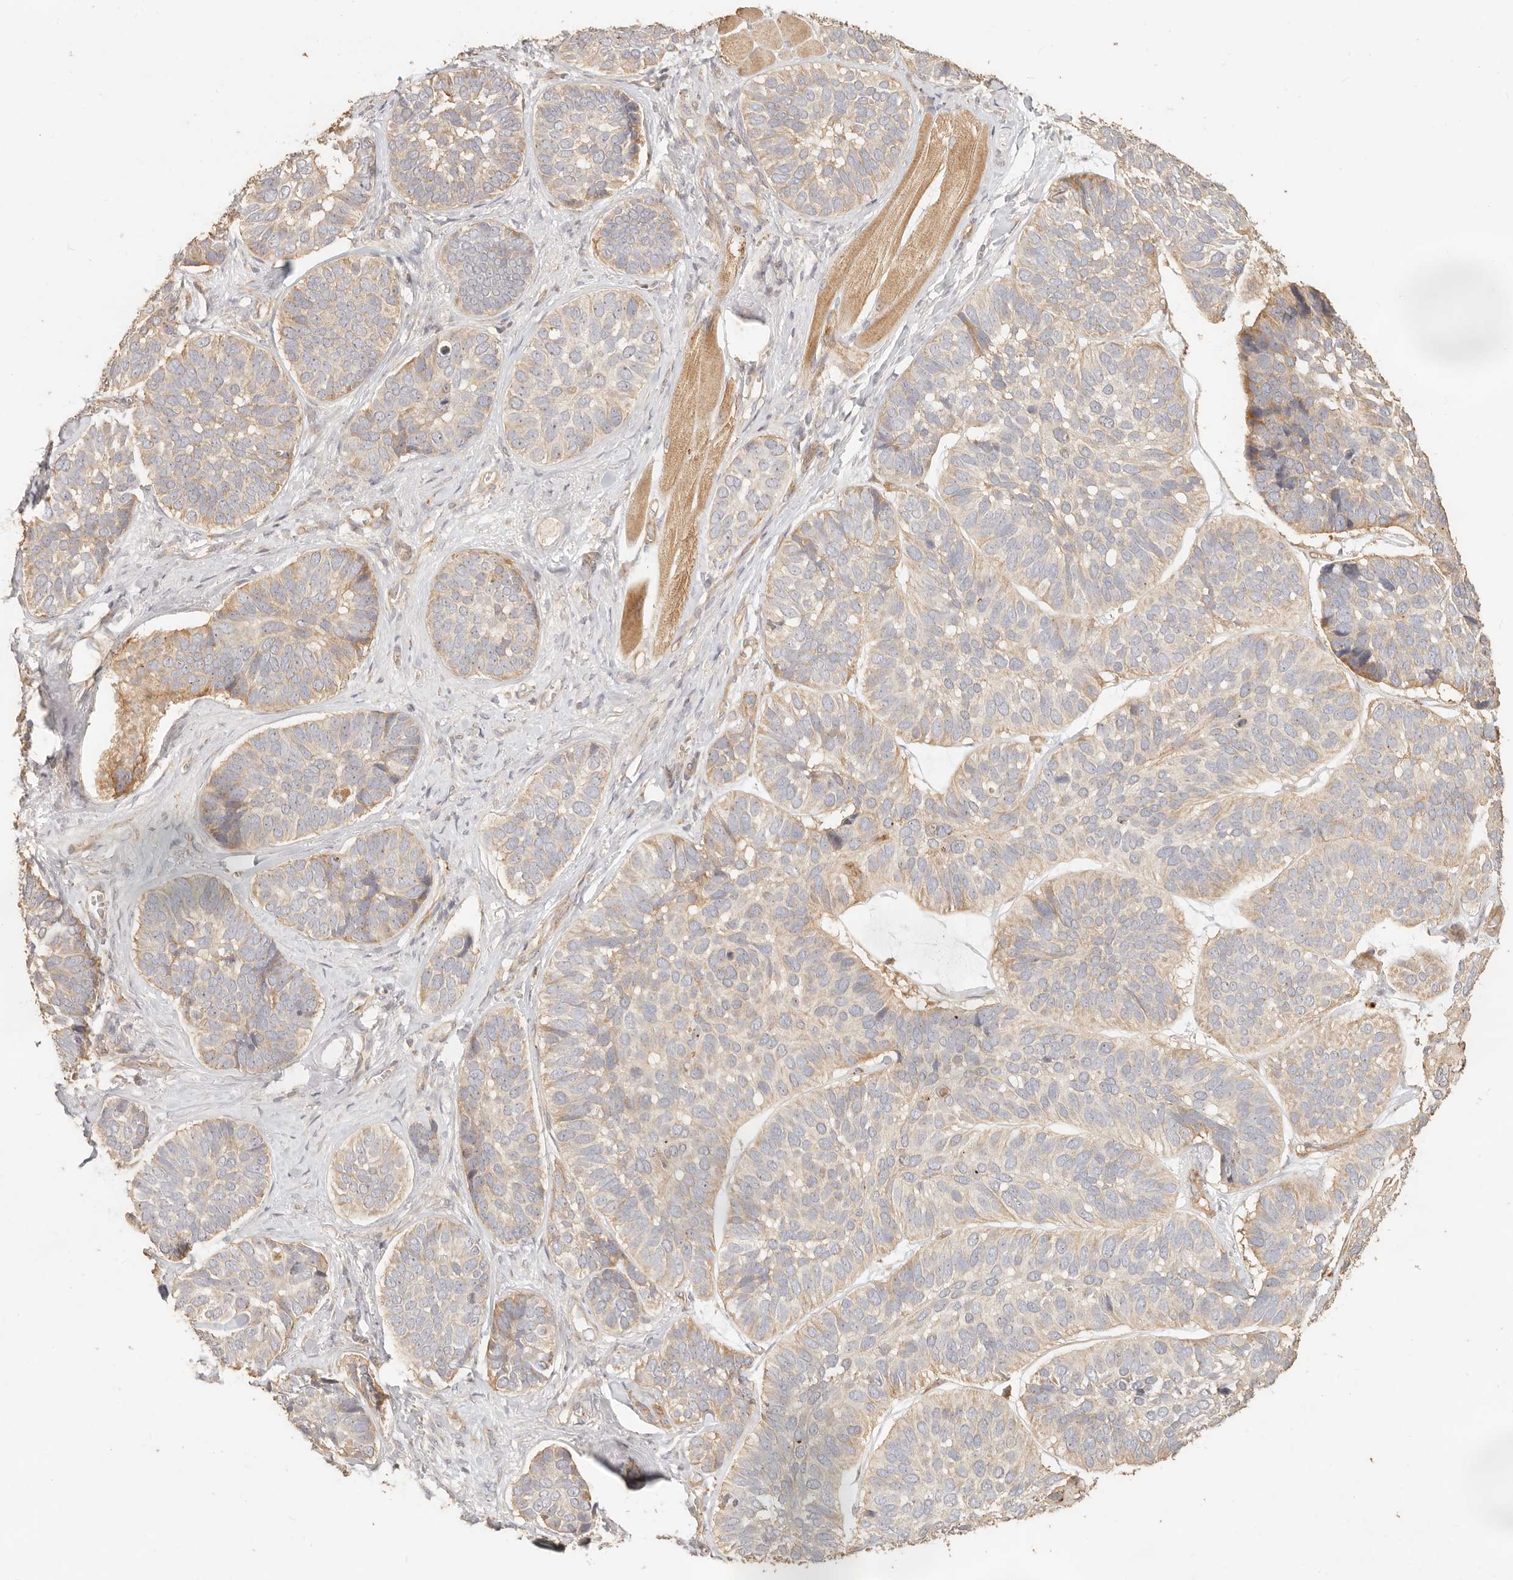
{"staining": {"intensity": "moderate", "quantity": ">75%", "location": "cytoplasmic/membranous"}, "tissue": "skin cancer", "cell_type": "Tumor cells", "image_type": "cancer", "snomed": [{"axis": "morphology", "description": "Basal cell carcinoma"}, {"axis": "topography", "description": "Skin"}], "caption": "This micrograph reveals immunohistochemistry (IHC) staining of human basal cell carcinoma (skin), with medium moderate cytoplasmic/membranous expression in approximately >75% of tumor cells.", "gene": "PTPN22", "patient": {"sex": "male", "age": 62}}